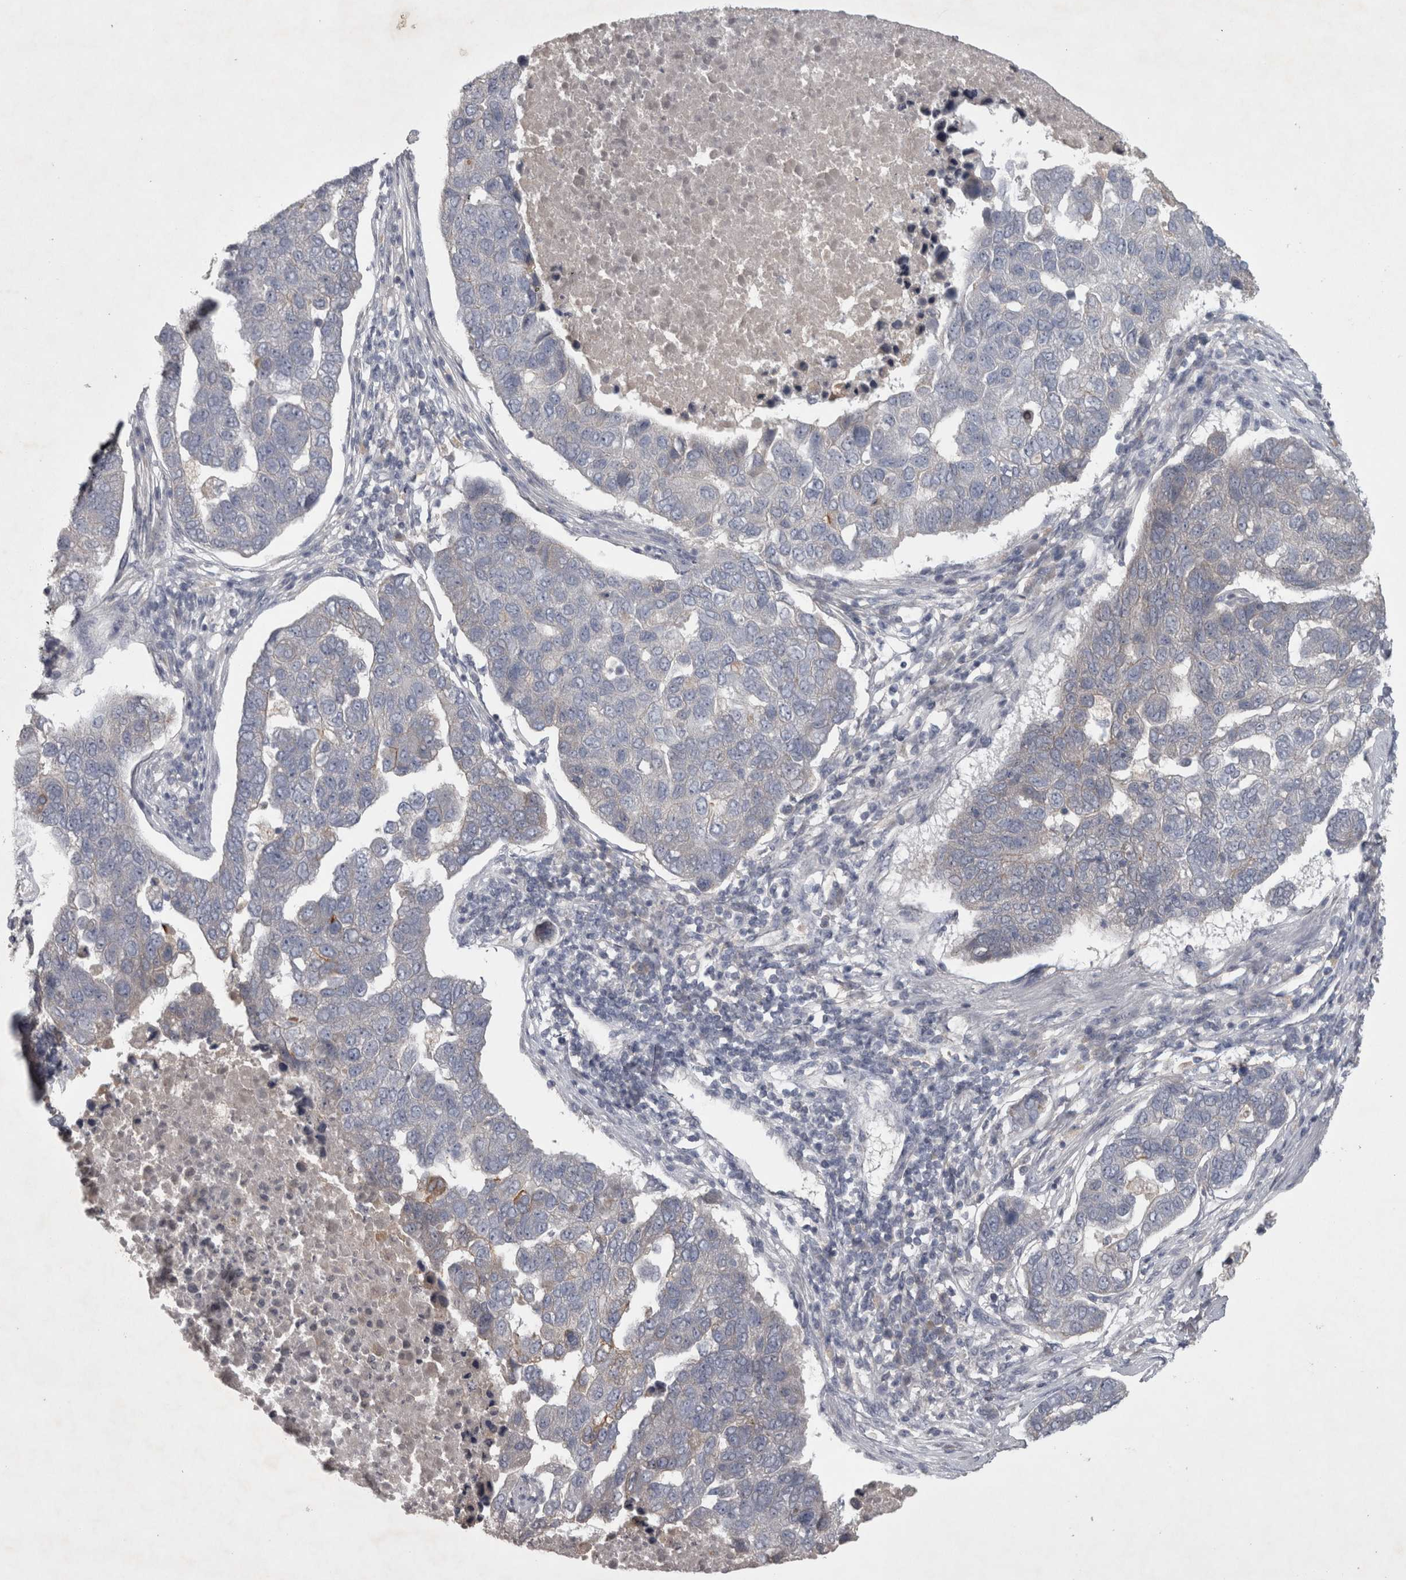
{"staining": {"intensity": "negative", "quantity": "none", "location": "none"}, "tissue": "pancreatic cancer", "cell_type": "Tumor cells", "image_type": "cancer", "snomed": [{"axis": "morphology", "description": "Adenocarcinoma, NOS"}, {"axis": "topography", "description": "Pancreas"}], "caption": "Adenocarcinoma (pancreatic) was stained to show a protein in brown. There is no significant expression in tumor cells.", "gene": "ENPP7", "patient": {"sex": "female", "age": 61}}